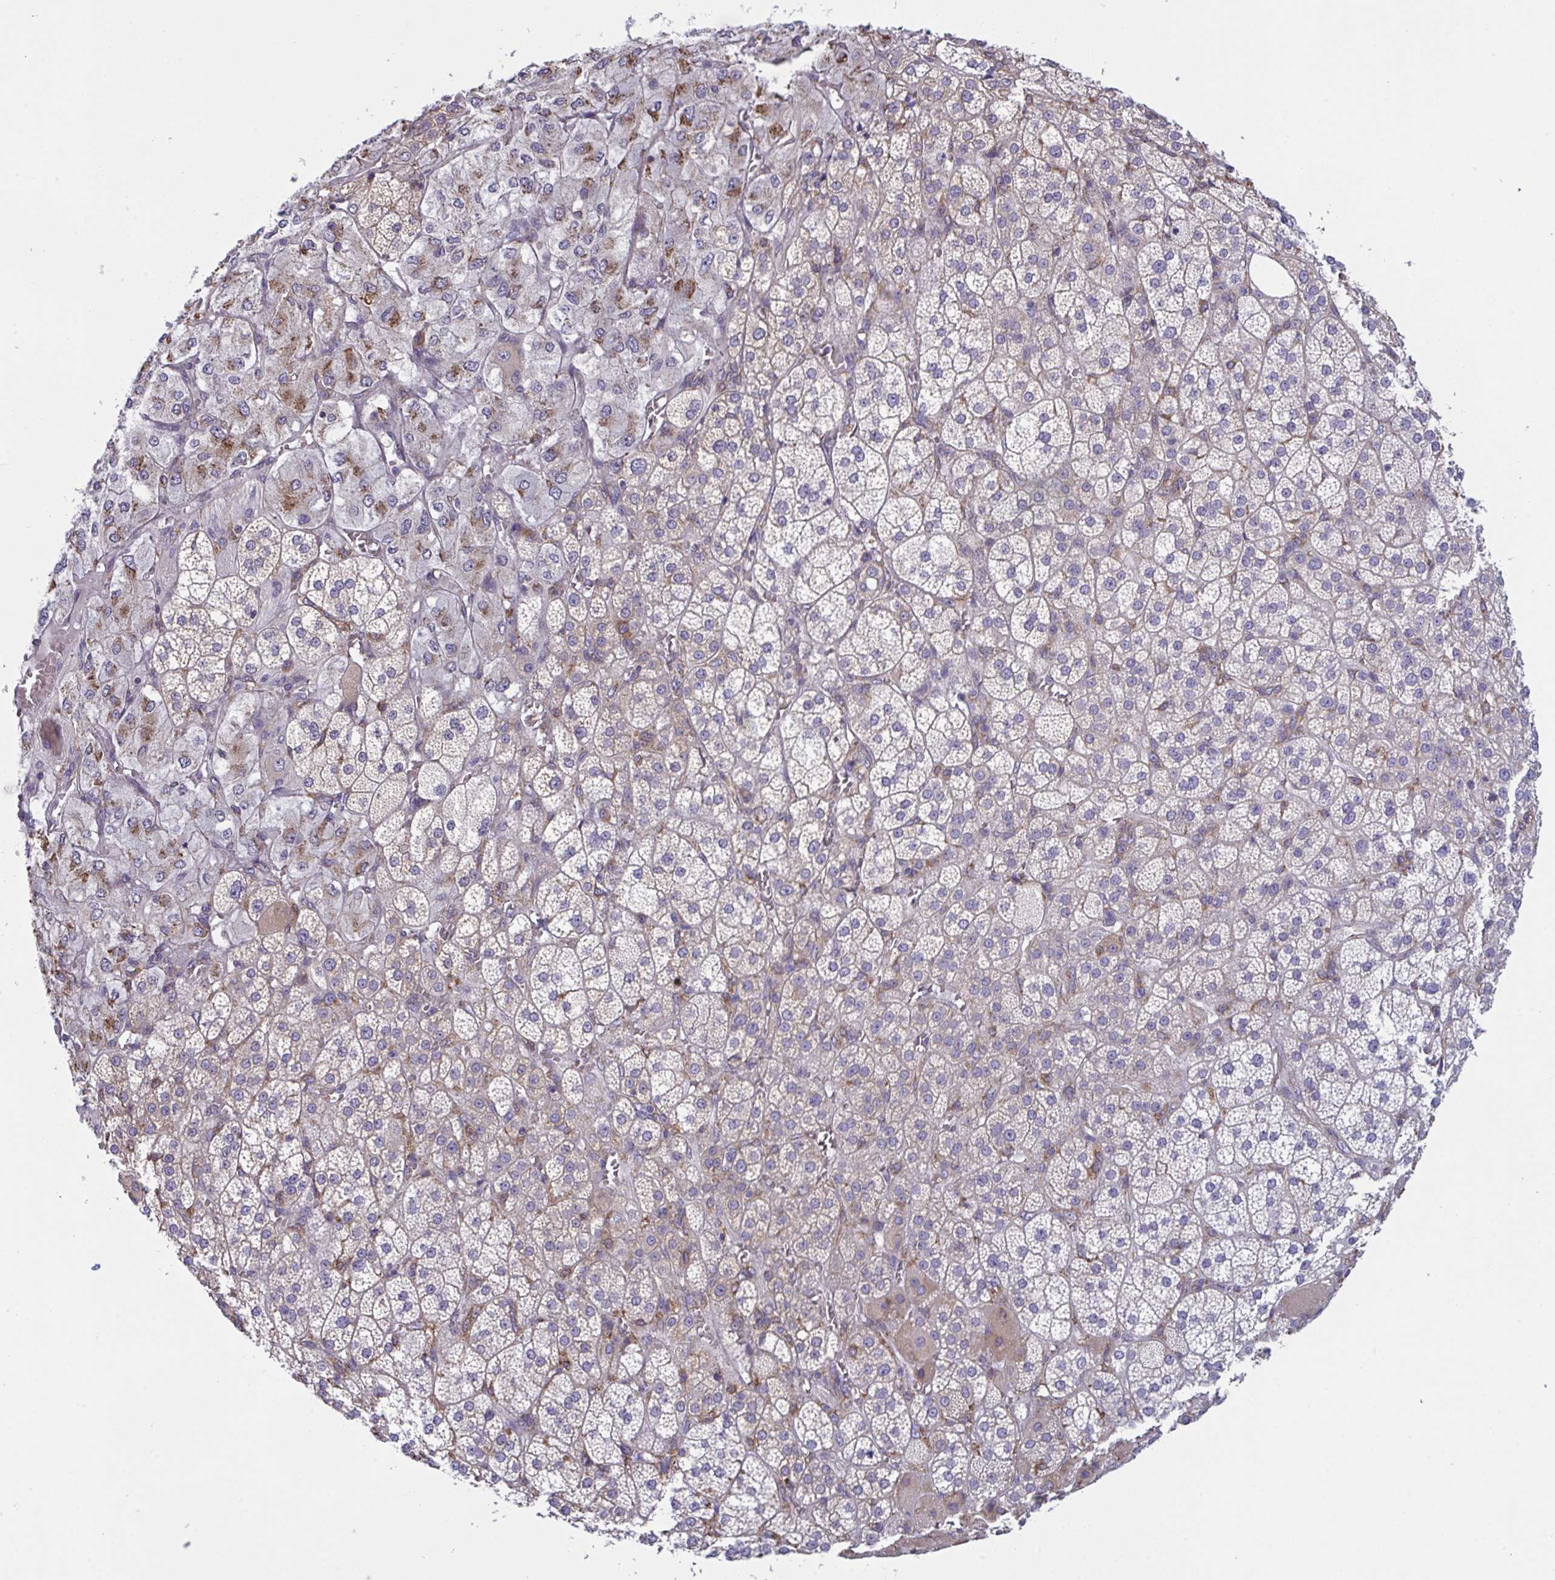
{"staining": {"intensity": "weak", "quantity": "<25%", "location": "cytoplasmic/membranous"}, "tissue": "adrenal gland", "cell_type": "Glandular cells", "image_type": "normal", "snomed": [{"axis": "morphology", "description": "Normal tissue, NOS"}, {"axis": "topography", "description": "Adrenal gland"}], "caption": "Human adrenal gland stained for a protein using immunohistochemistry (IHC) displays no expression in glandular cells.", "gene": "MYMK", "patient": {"sex": "female", "age": 60}}